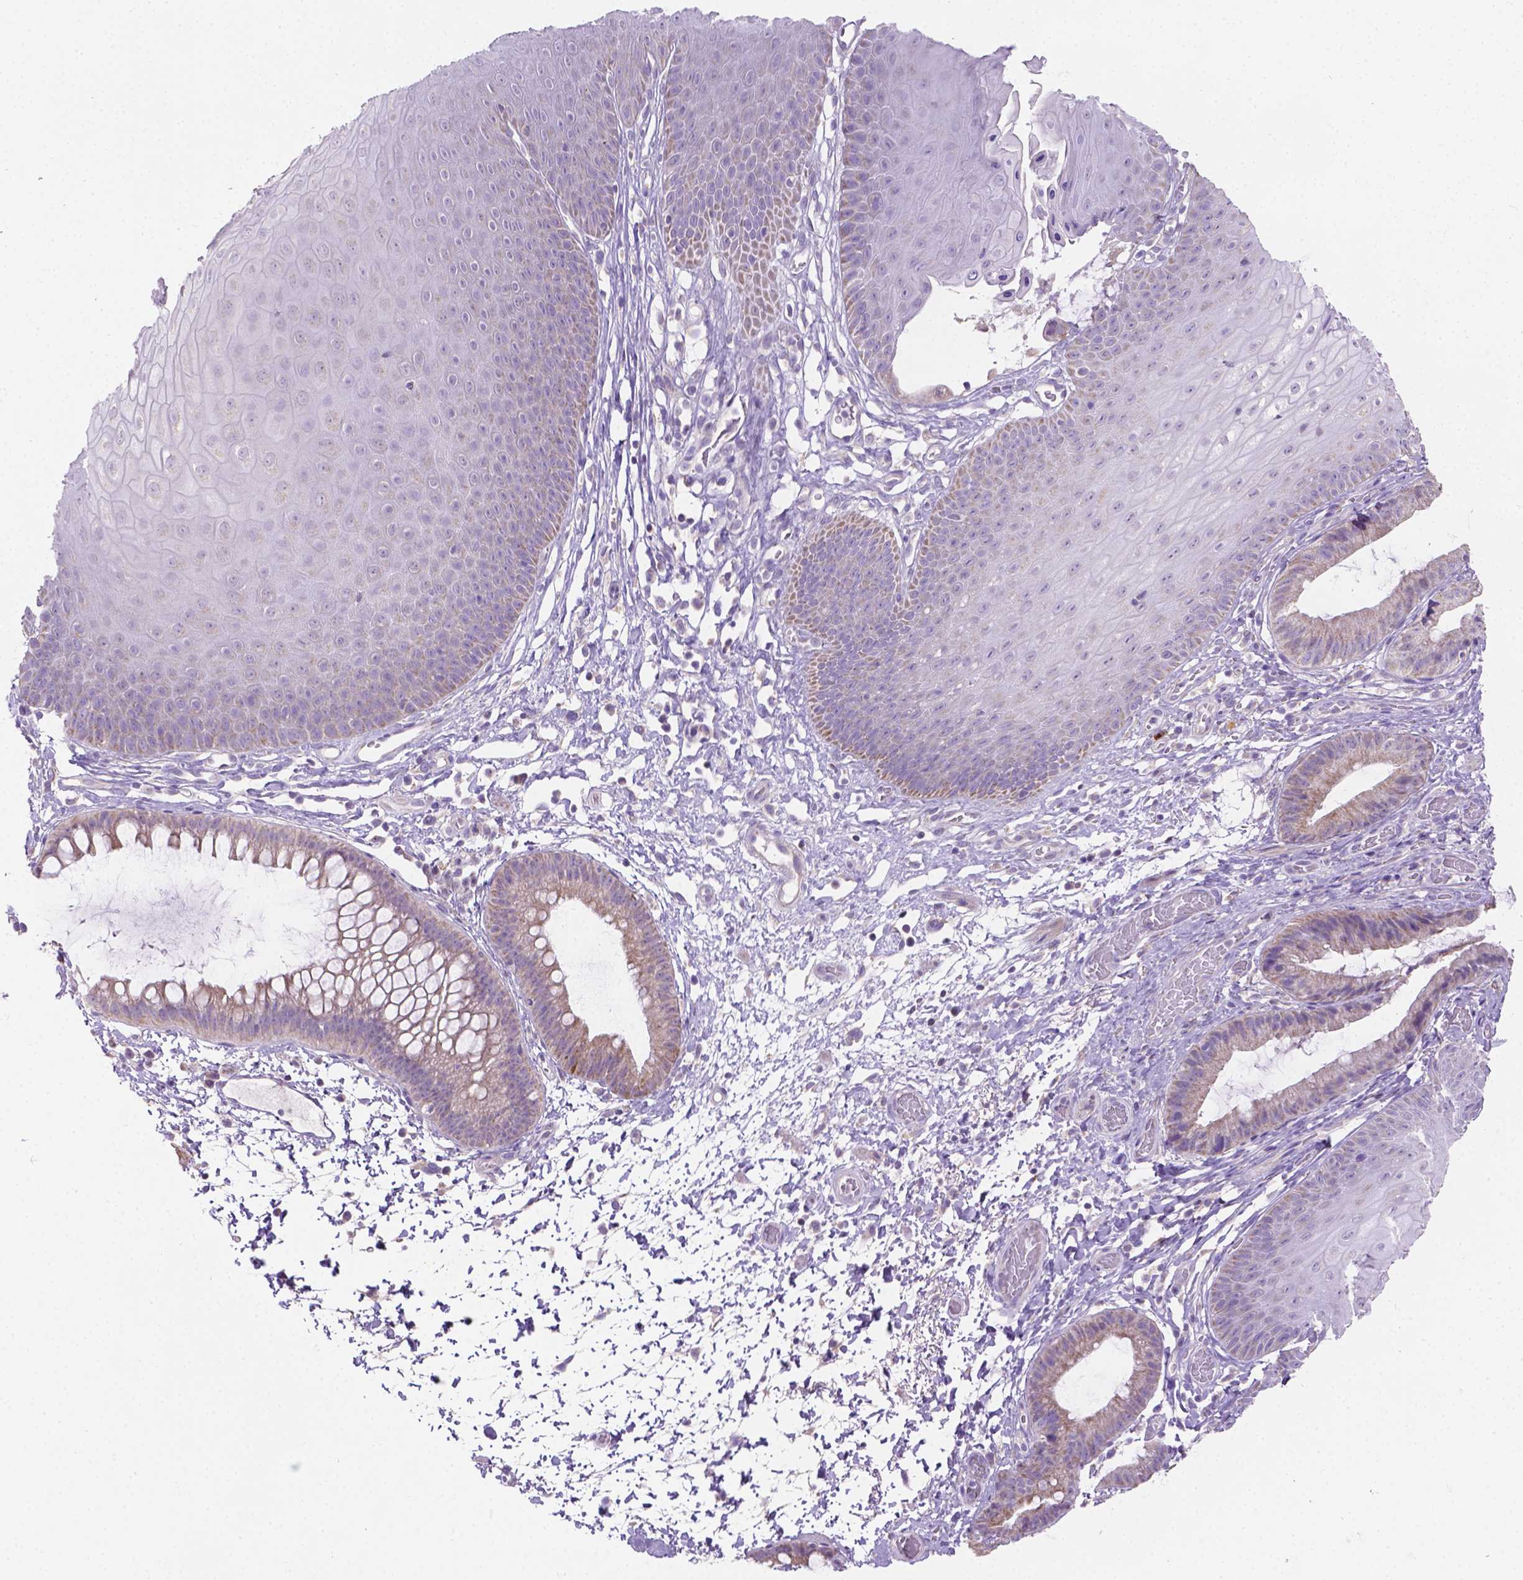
{"staining": {"intensity": "negative", "quantity": "none", "location": "none"}, "tissue": "skin", "cell_type": "Epidermal cells", "image_type": "normal", "snomed": [{"axis": "morphology", "description": "Normal tissue, NOS"}, {"axis": "topography", "description": "Anal"}], "caption": "Immunohistochemistry image of normal skin: skin stained with DAB demonstrates no significant protein expression in epidermal cells.", "gene": "CSPG5", "patient": {"sex": "male", "age": 53}}